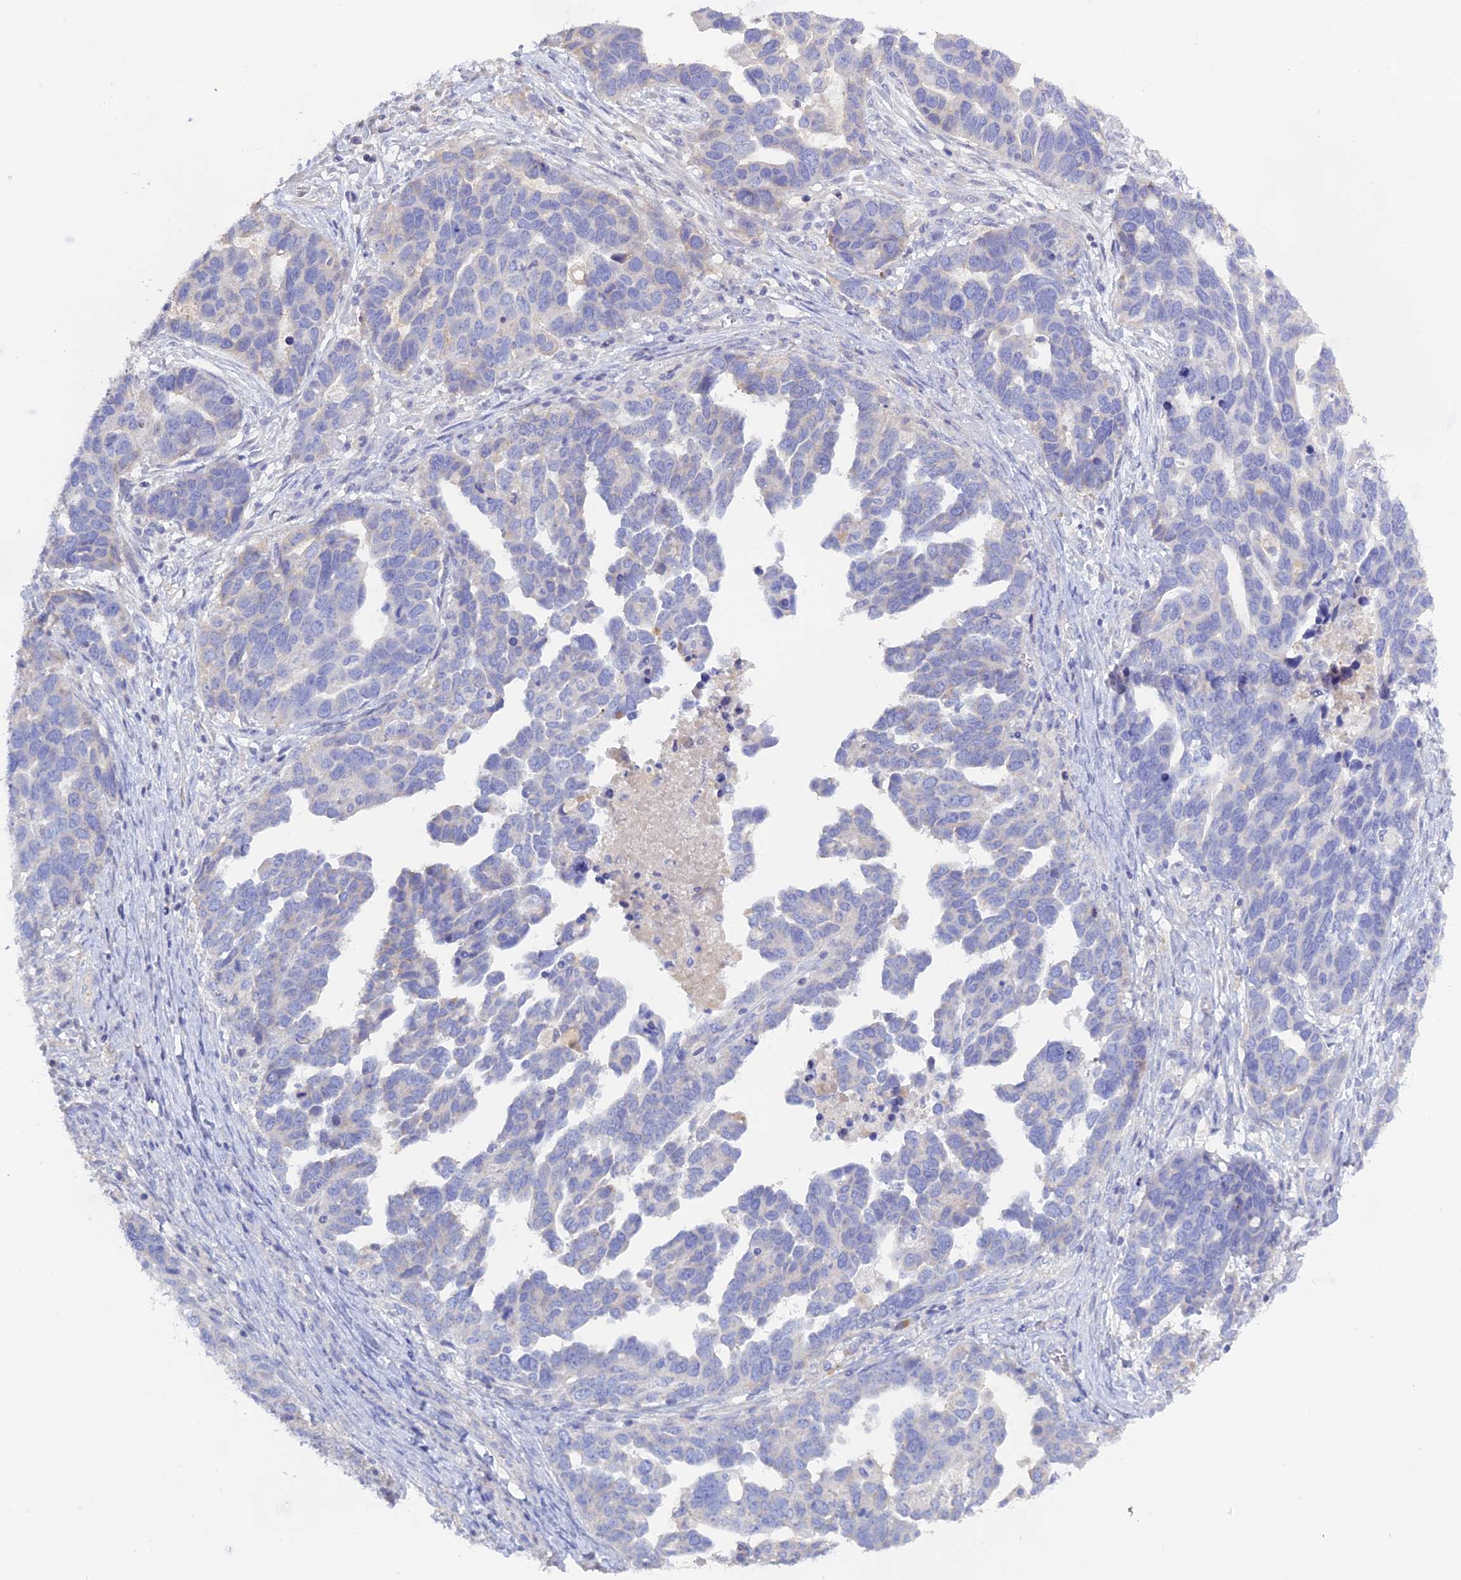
{"staining": {"intensity": "negative", "quantity": "none", "location": "none"}, "tissue": "ovarian cancer", "cell_type": "Tumor cells", "image_type": "cancer", "snomed": [{"axis": "morphology", "description": "Cystadenocarcinoma, serous, NOS"}, {"axis": "topography", "description": "Ovary"}], "caption": "Ovarian serous cystadenocarcinoma was stained to show a protein in brown. There is no significant positivity in tumor cells.", "gene": "ADGRA1", "patient": {"sex": "female", "age": 54}}